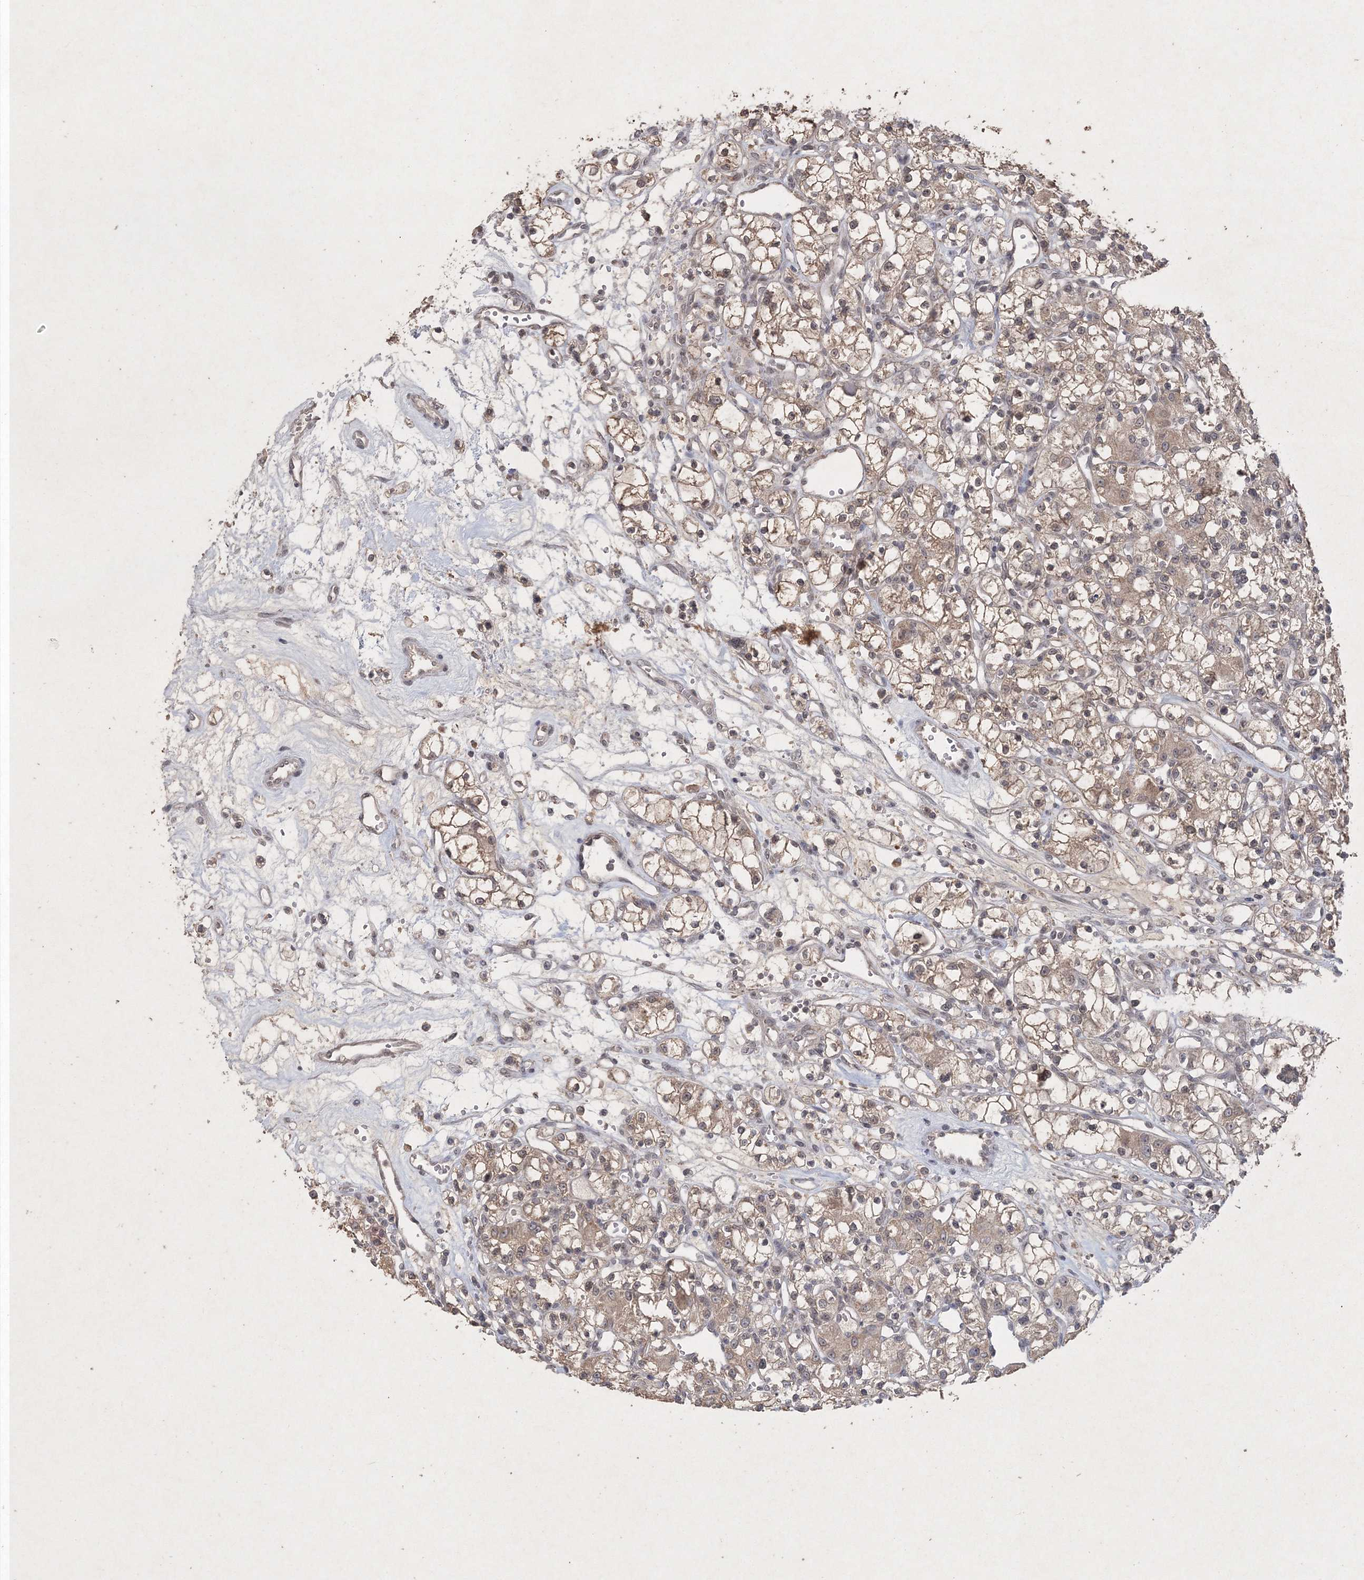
{"staining": {"intensity": "weak", "quantity": ">75%", "location": "cytoplasmic/membranous"}, "tissue": "renal cancer", "cell_type": "Tumor cells", "image_type": "cancer", "snomed": [{"axis": "morphology", "description": "Adenocarcinoma, NOS"}, {"axis": "topography", "description": "Kidney"}], "caption": "A low amount of weak cytoplasmic/membranous staining is appreciated in about >75% of tumor cells in renal adenocarcinoma tissue. (brown staining indicates protein expression, while blue staining denotes nuclei).", "gene": "UIMC1", "patient": {"sex": "female", "age": 59}}